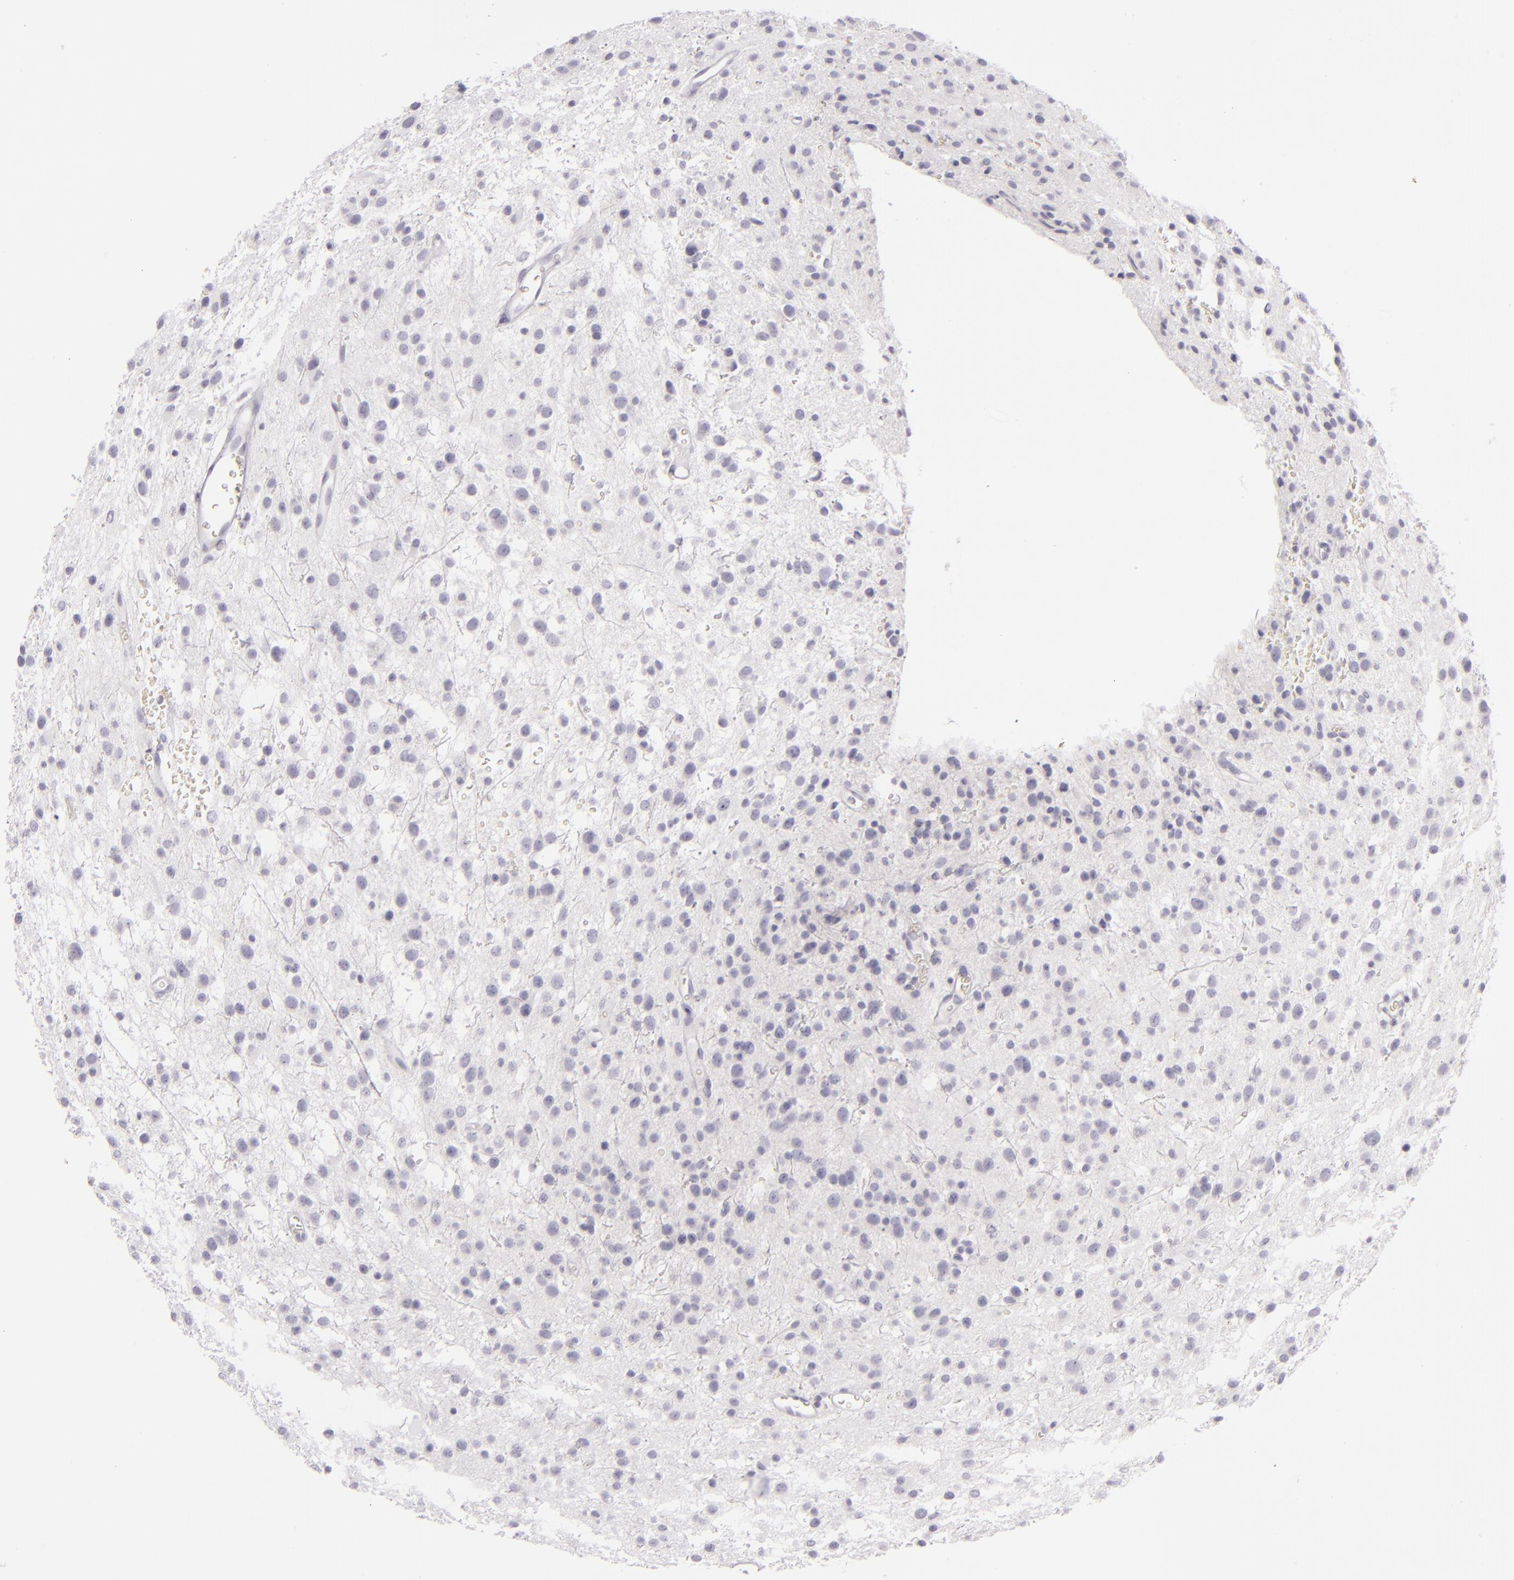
{"staining": {"intensity": "negative", "quantity": "none", "location": "none"}, "tissue": "glioma", "cell_type": "Tumor cells", "image_type": "cancer", "snomed": [{"axis": "morphology", "description": "Glioma, malignant, Low grade"}, {"axis": "topography", "description": "Brain"}], "caption": "An IHC histopathology image of glioma is shown. There is no staining in tumor cells of glioma.", "gene": "CDX2", "patient": {"sex": "female", "age": 36}}